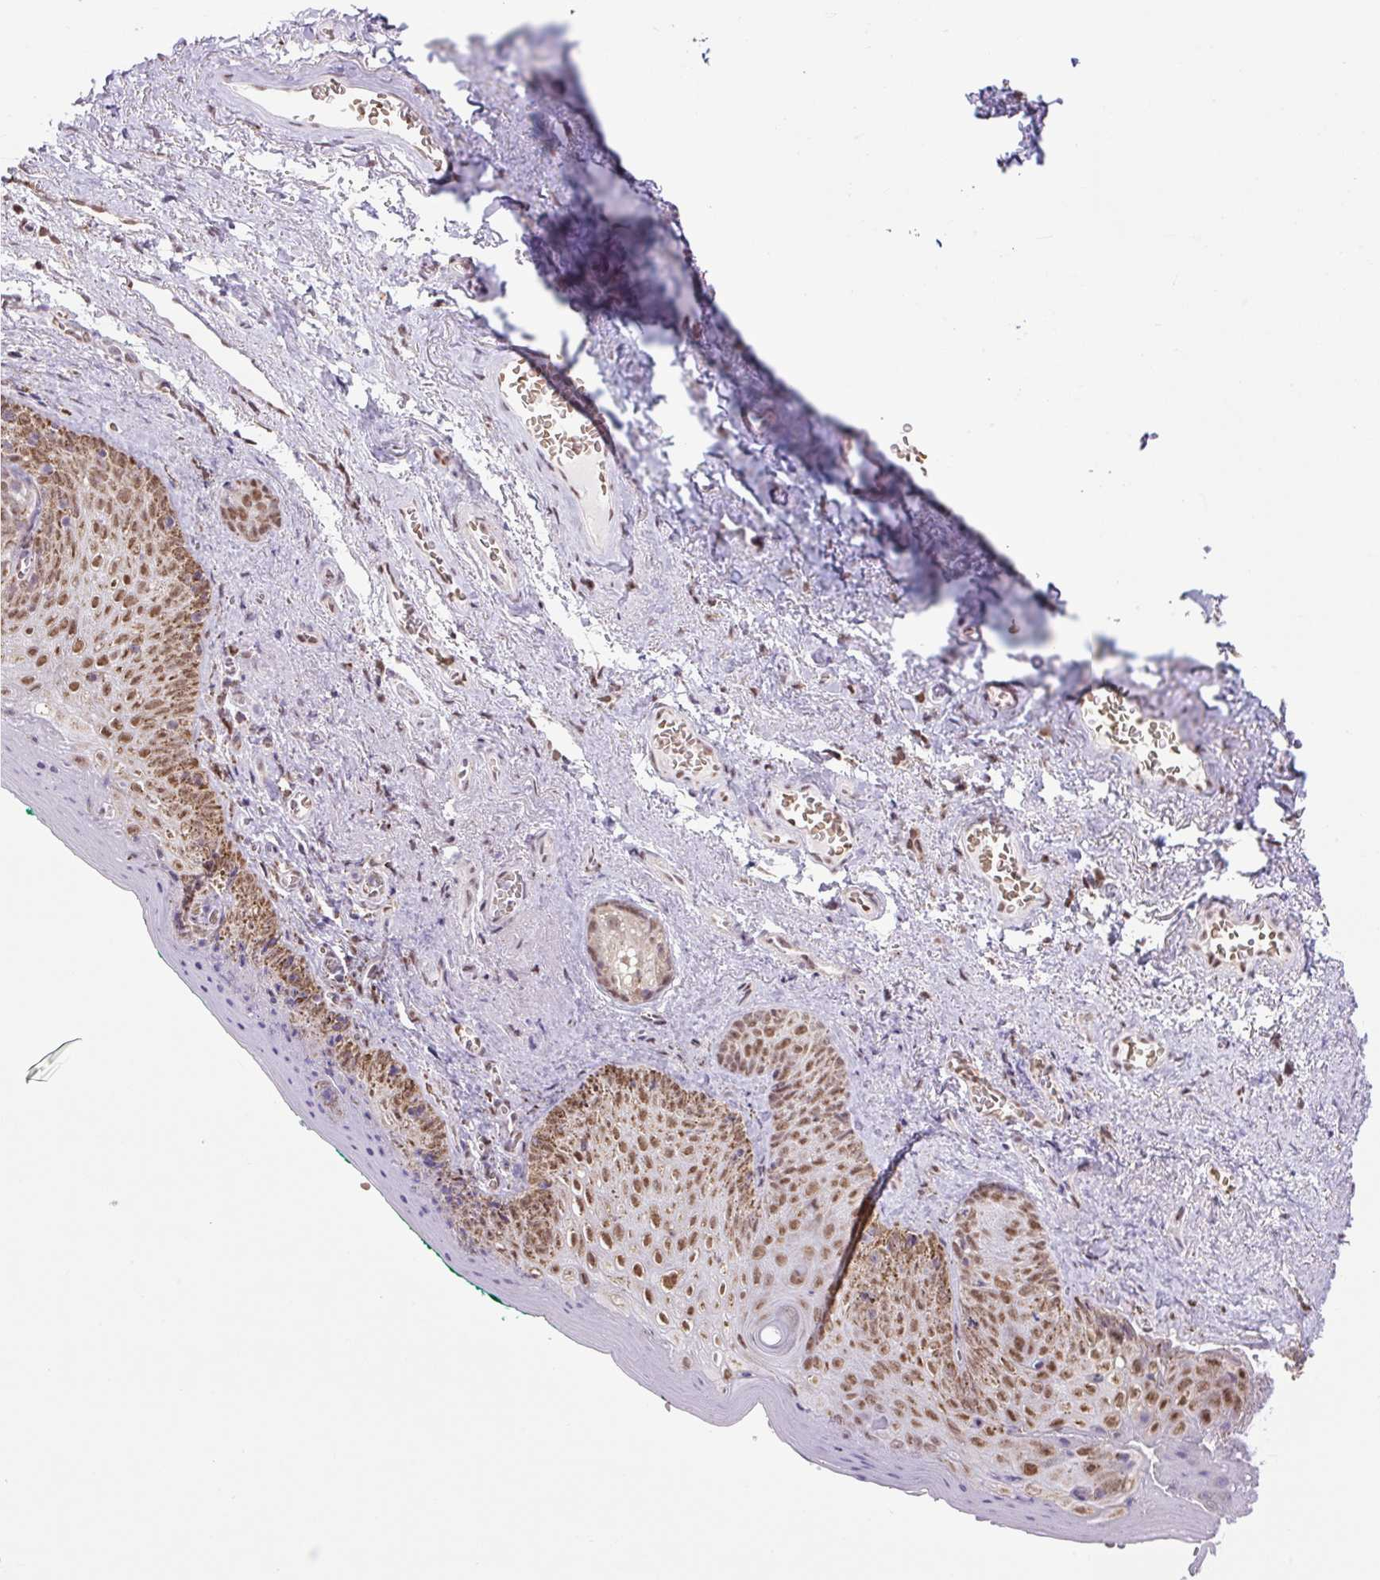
{"staining": {"intensity": "moderate", "quantity": ">75%", "location": "nuclear"}, "tissue": "vagina", "cell_type": "Squamous epithelial cells", "image_type": "normal", "snomed": [{"axis": "morphology", "description": "Normal tissue, NOS"}, {"axis": "topography", "description": "Vulva"}, {"axis": "topography", "description": "Vagina"}, {"axis": "topography", "description": "Peripheral nerve tissue"}], "caption": "Immunohistochemical staining of normal vagina reveals >75% levels of moderate nuclear protein expression in approximately >75% of squamous epithelial cells.", "gene": "SCO2", "patient": {"sex": "female", "age": 66}}